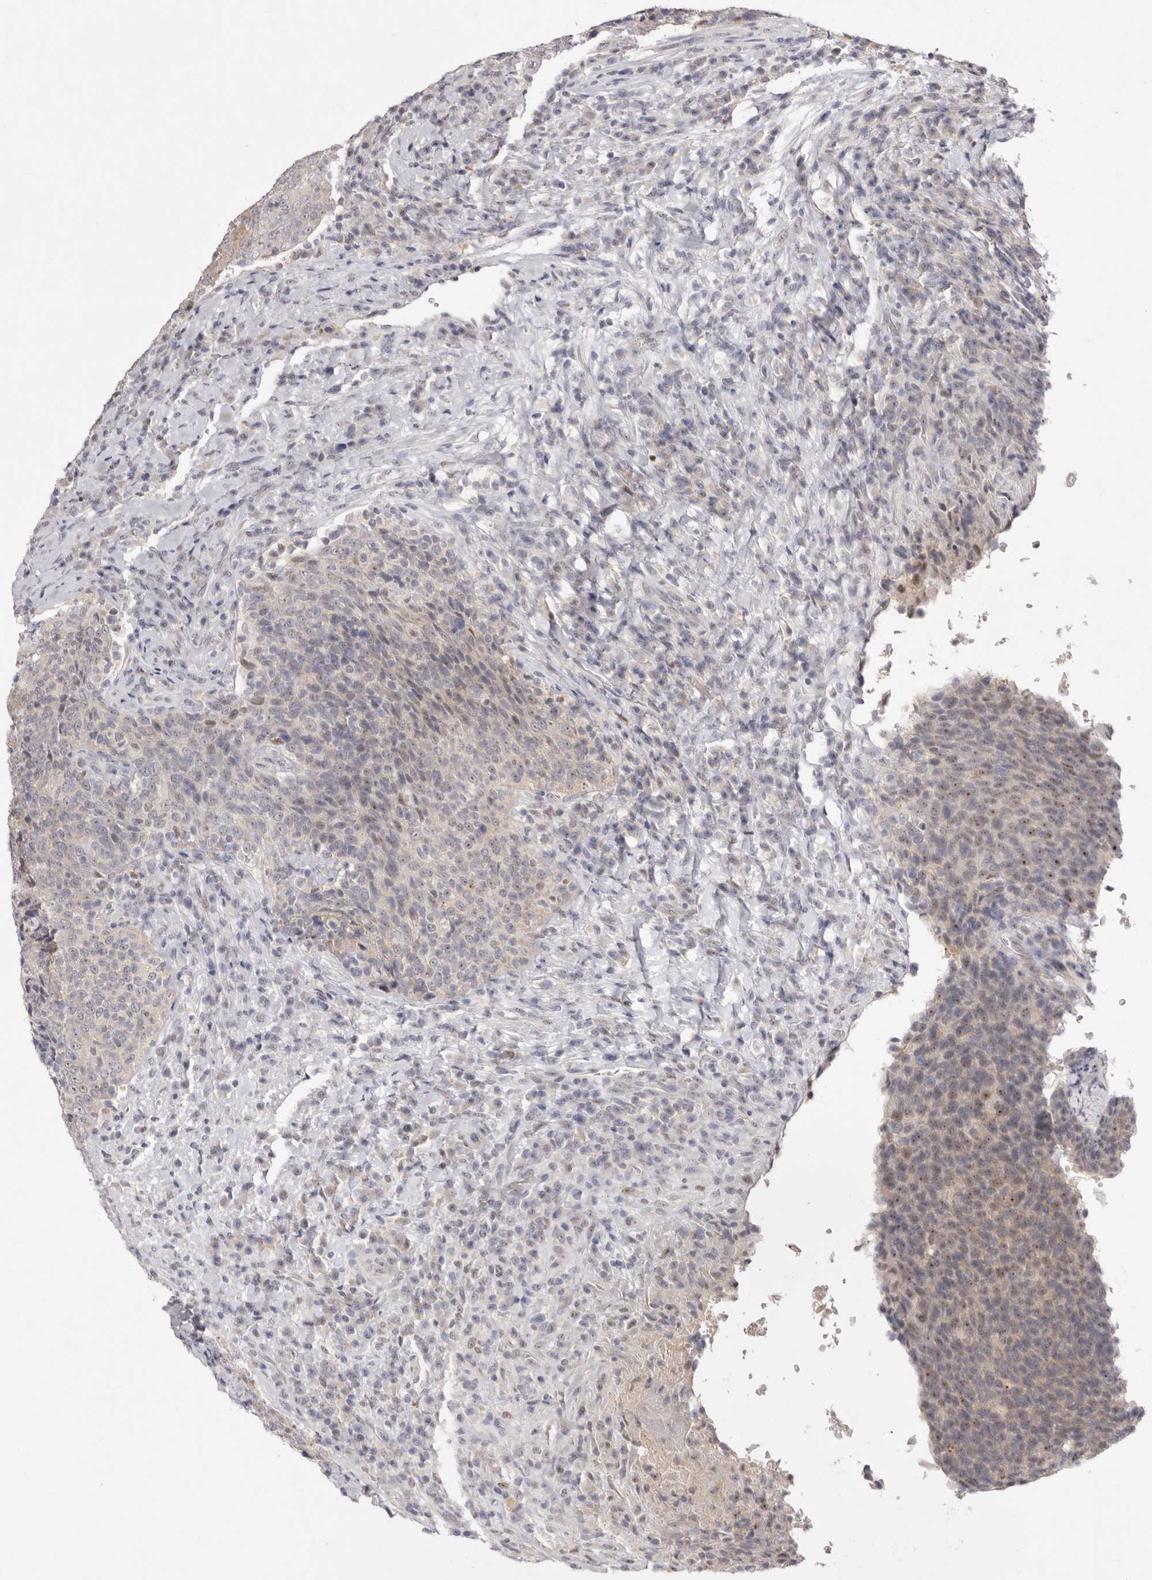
{"staining": {"intensity": "moderate", "quantity": "<25%", "location": "nuclear"}, "tissue": "head and neck cancer", "cell_type": "Tumor cells", "image_type": "cancer", "snomed": [{"axis": "morphology", "description": "Squamous cell carcinoma, NOS"}, {"axis": "morphology", "description": "Squamous cell carcinoma, metastatic, NOS"}, {"axis": "topography", "description": "Lymph node"}, {"axis": "topography", "description": "Head-Neck"}], "caption": "Immunohistochemistry staining of metastatic squamous cell carcinoma (head and neck), which reveals low levels of moderate nuclear positivity in approximately <25% of tumor cells indicating moderate nuclear protein positivity. The staining was performed using DAB (3,3'-diaminobenzidine) (brown) for protein detection and nuclei were counterstained in hematoxylin (blue).", "gene": "TADA1", "patient": {"sex": "male", "age": 62}}